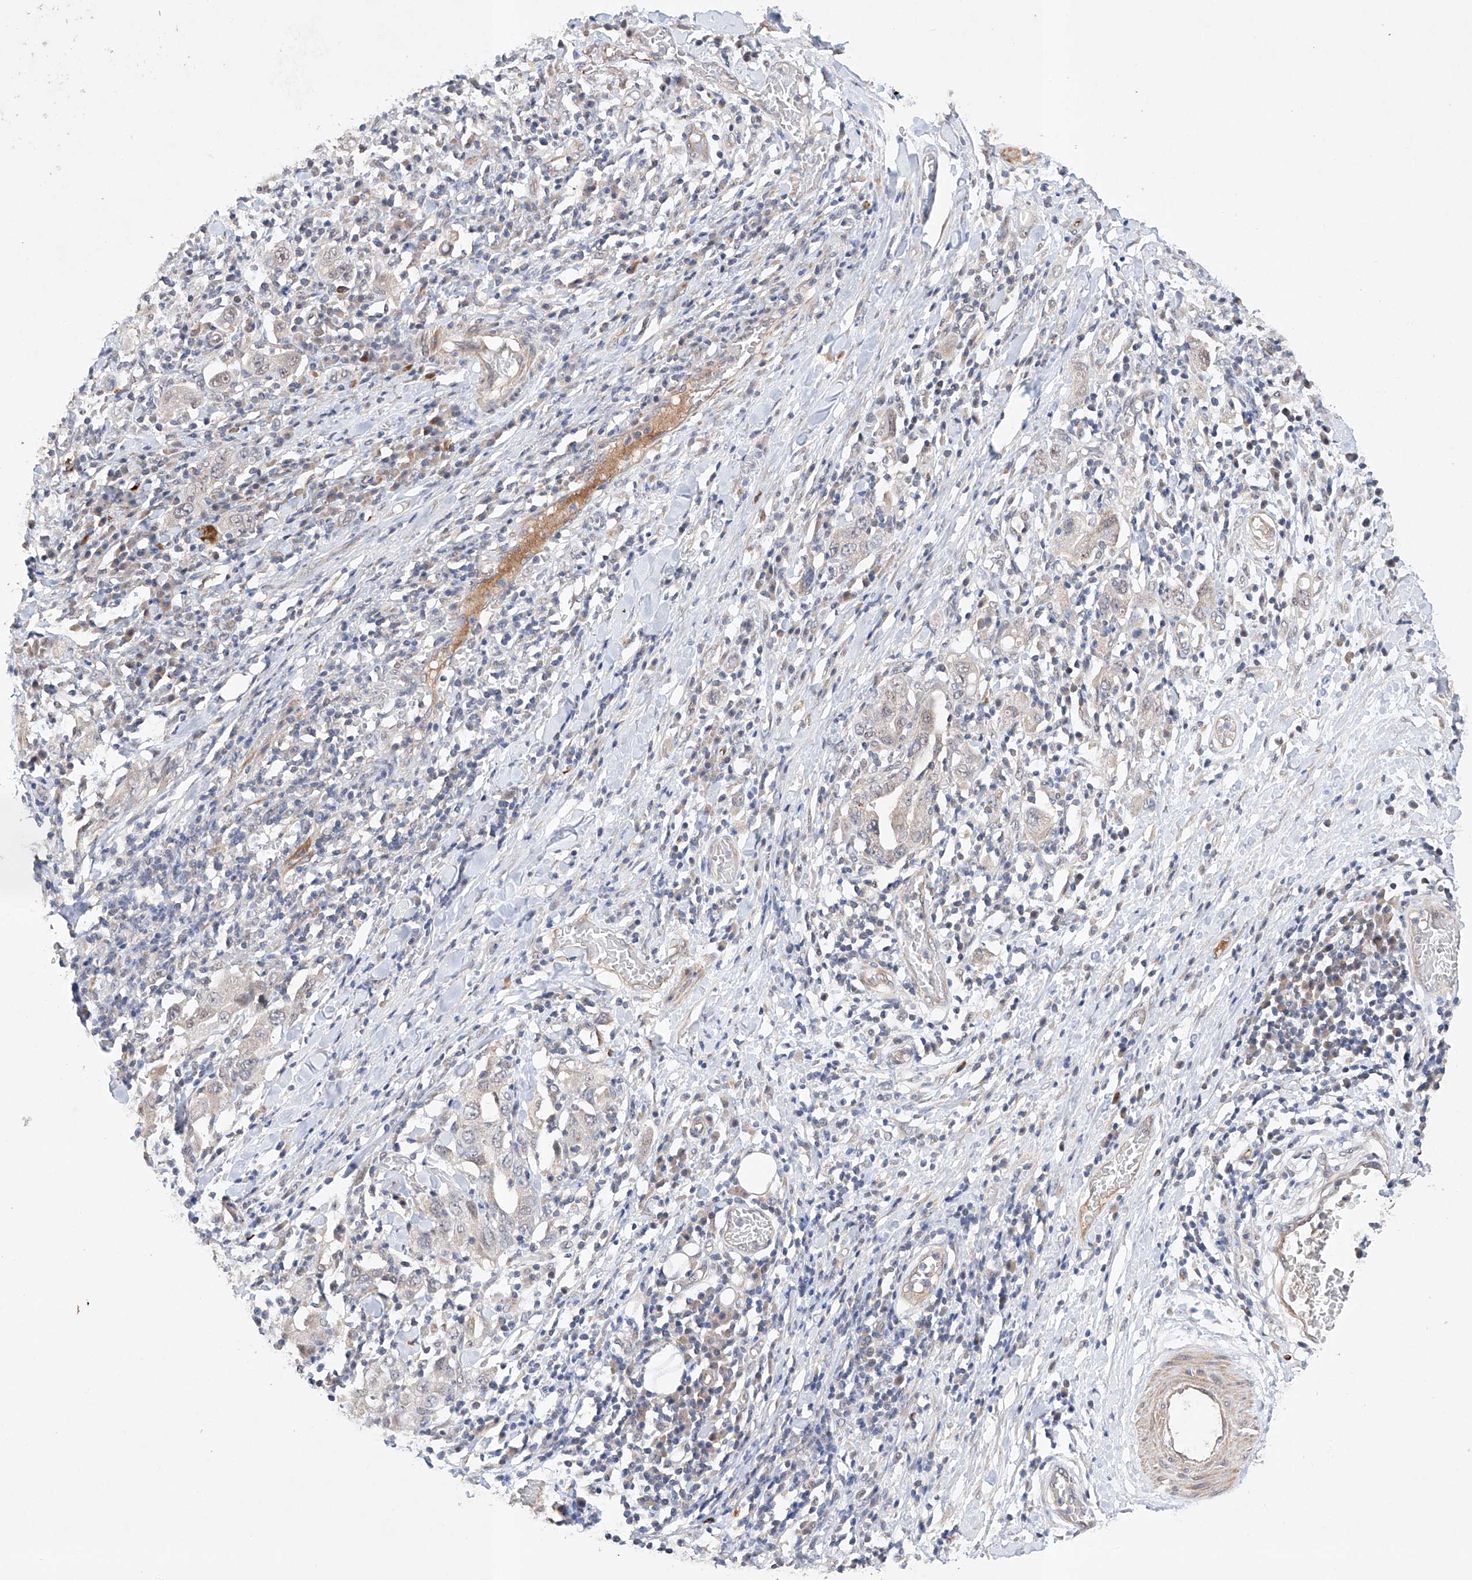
{"staining": {"intensity": "negative", "quantity": "none", "location": "none"}, "tissue": "stomach cancer", "cell_type": "Tumor cells", "image_type": "cancer", "snomed": [{"axis": "morphology", "description": "Adenocarcinoma, NOS"}, {"axis": "topography", "description": "Stomach, upper"}], "caption": "Protein analysis of stomach cancer displays no significant expression in tumor cells.", "gene": "AFG1L", "patient": {"sex": "male", "age": 62}}